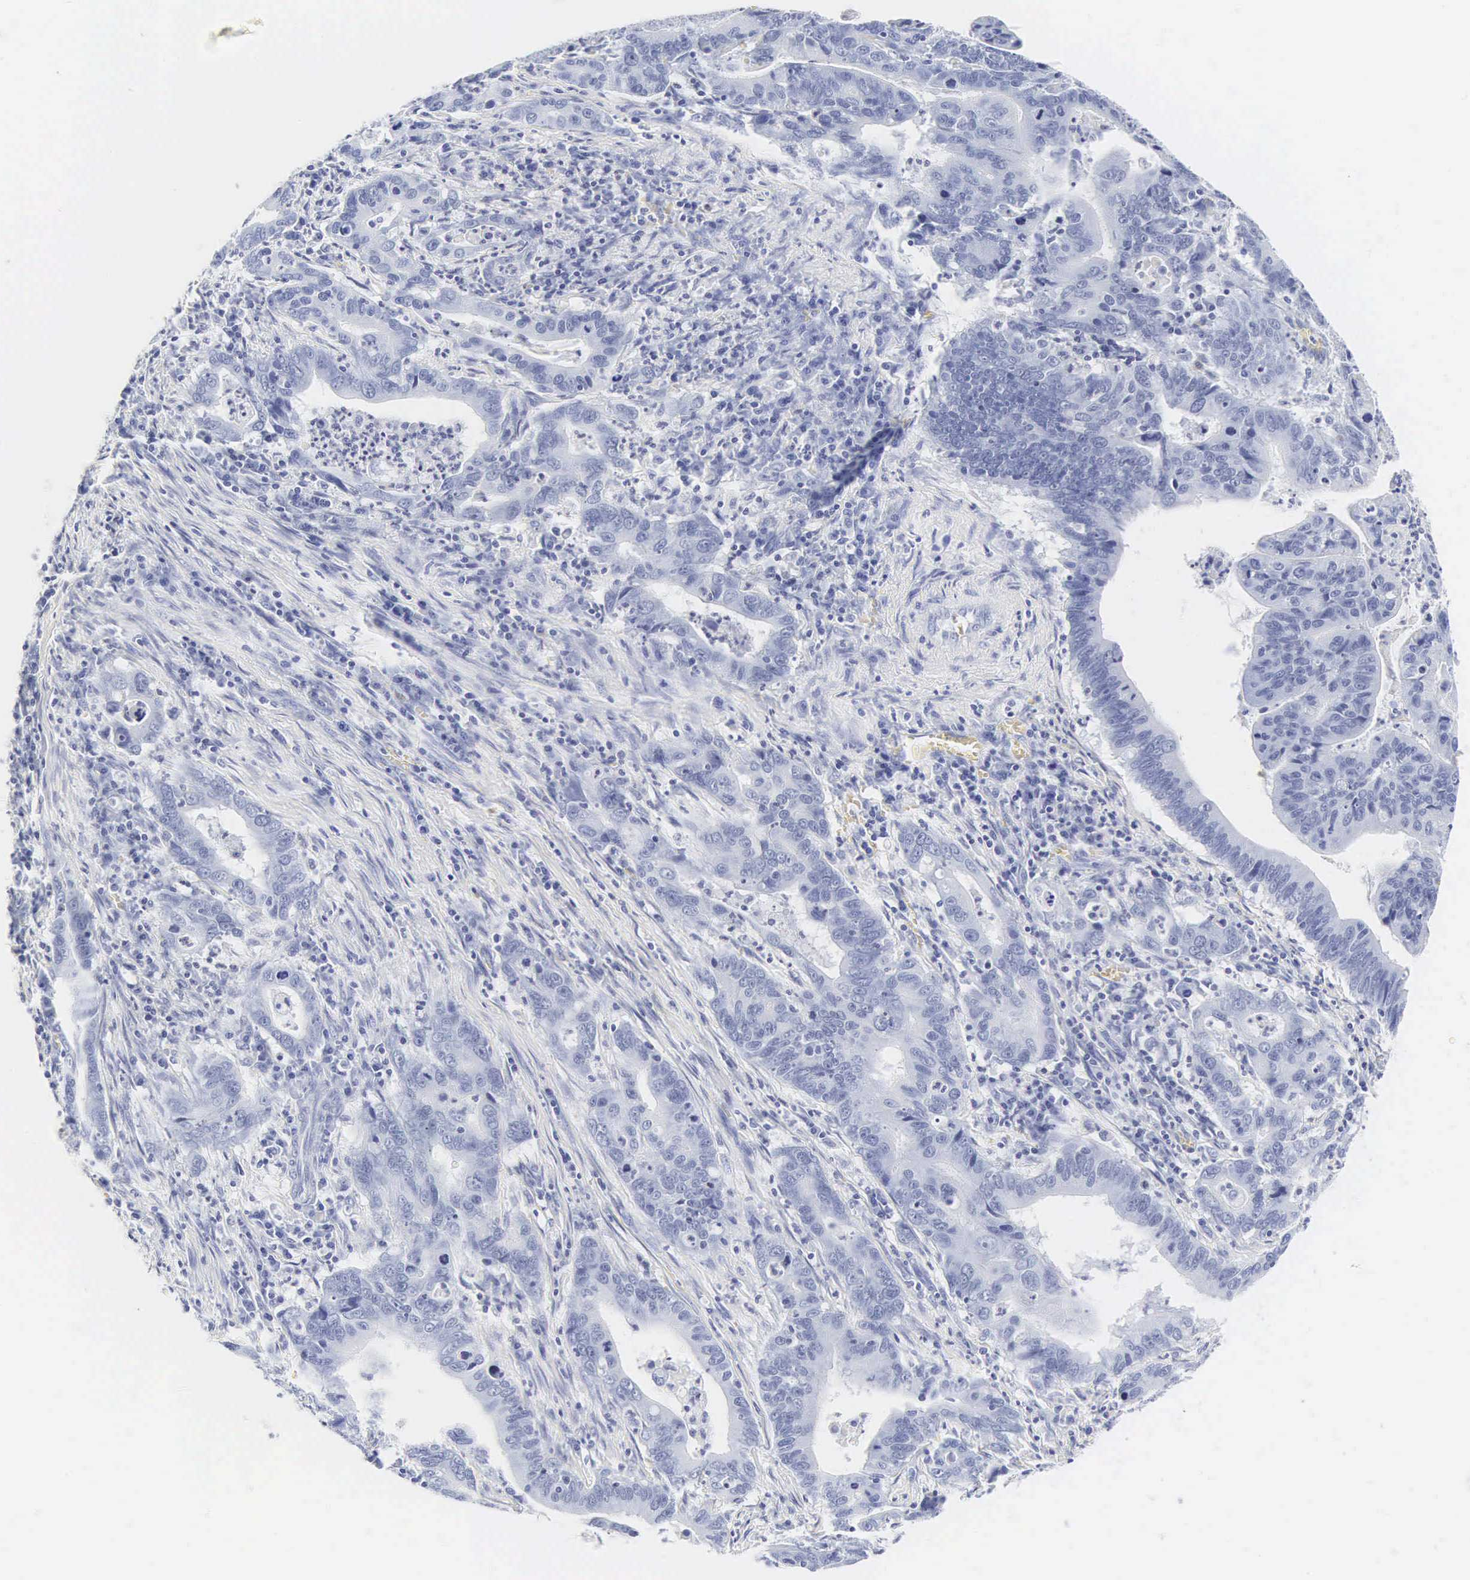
{"staining": {"intensity": "negative", "quantity": "none", "location": "none"}, "tissue": "stomach cancer", "cell_type": "Tumor cells", "image_type": "cancer", "snomed": [{"axis": "morphology", "description": "Adenocarcinoma, NOS"}, {"axis": "topography", "description": "Stomach, upper"}], "caption": "The histopathology image shows no significant positivity in tumor cells of stomach adenocarcinoma.", "gene": "INS", "patient": {"sex": "male", "age": 63}}